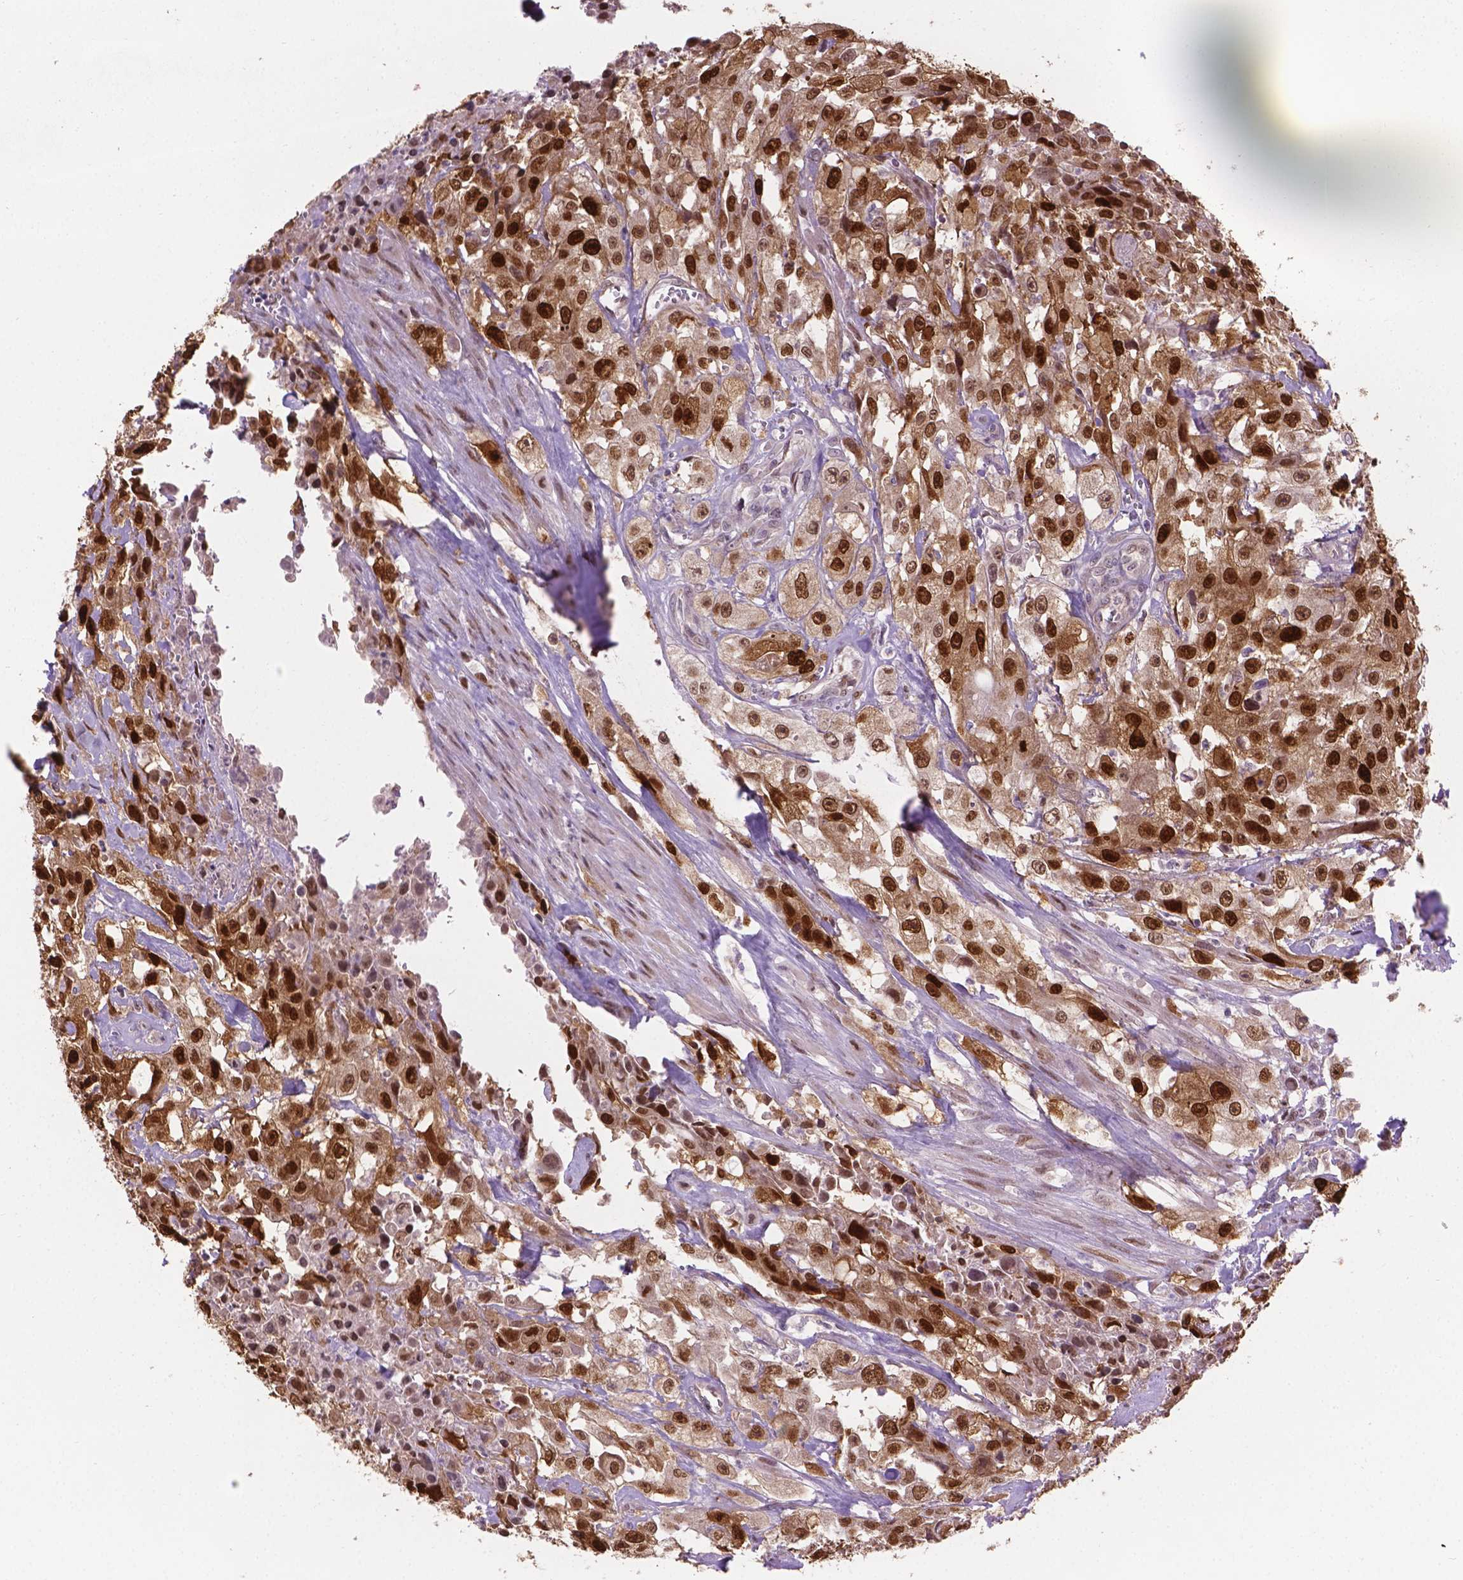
{"staining": {"intensity": "moderate", "quantity": ">75%", "location": "nuclear"}, "tissue": "urothelial cancer", "cell_type": "Tumor cells", "image_type": "cancer", "snomed": [{"axis": "morphology", "description": "Urothelial carcinoma, High grade"}, {"axis": "topography", "description": "Urinary bladder"}], "caption": "Immunohistochemistry image of high-grade urothelial carcinoma stained for a protein (brown), which demonstrates medium levels of moderate nuclear expression in approximately >75% of tumor cells.", "gene": "IRF6", "patient": {"sex": "male", "age": 79}}